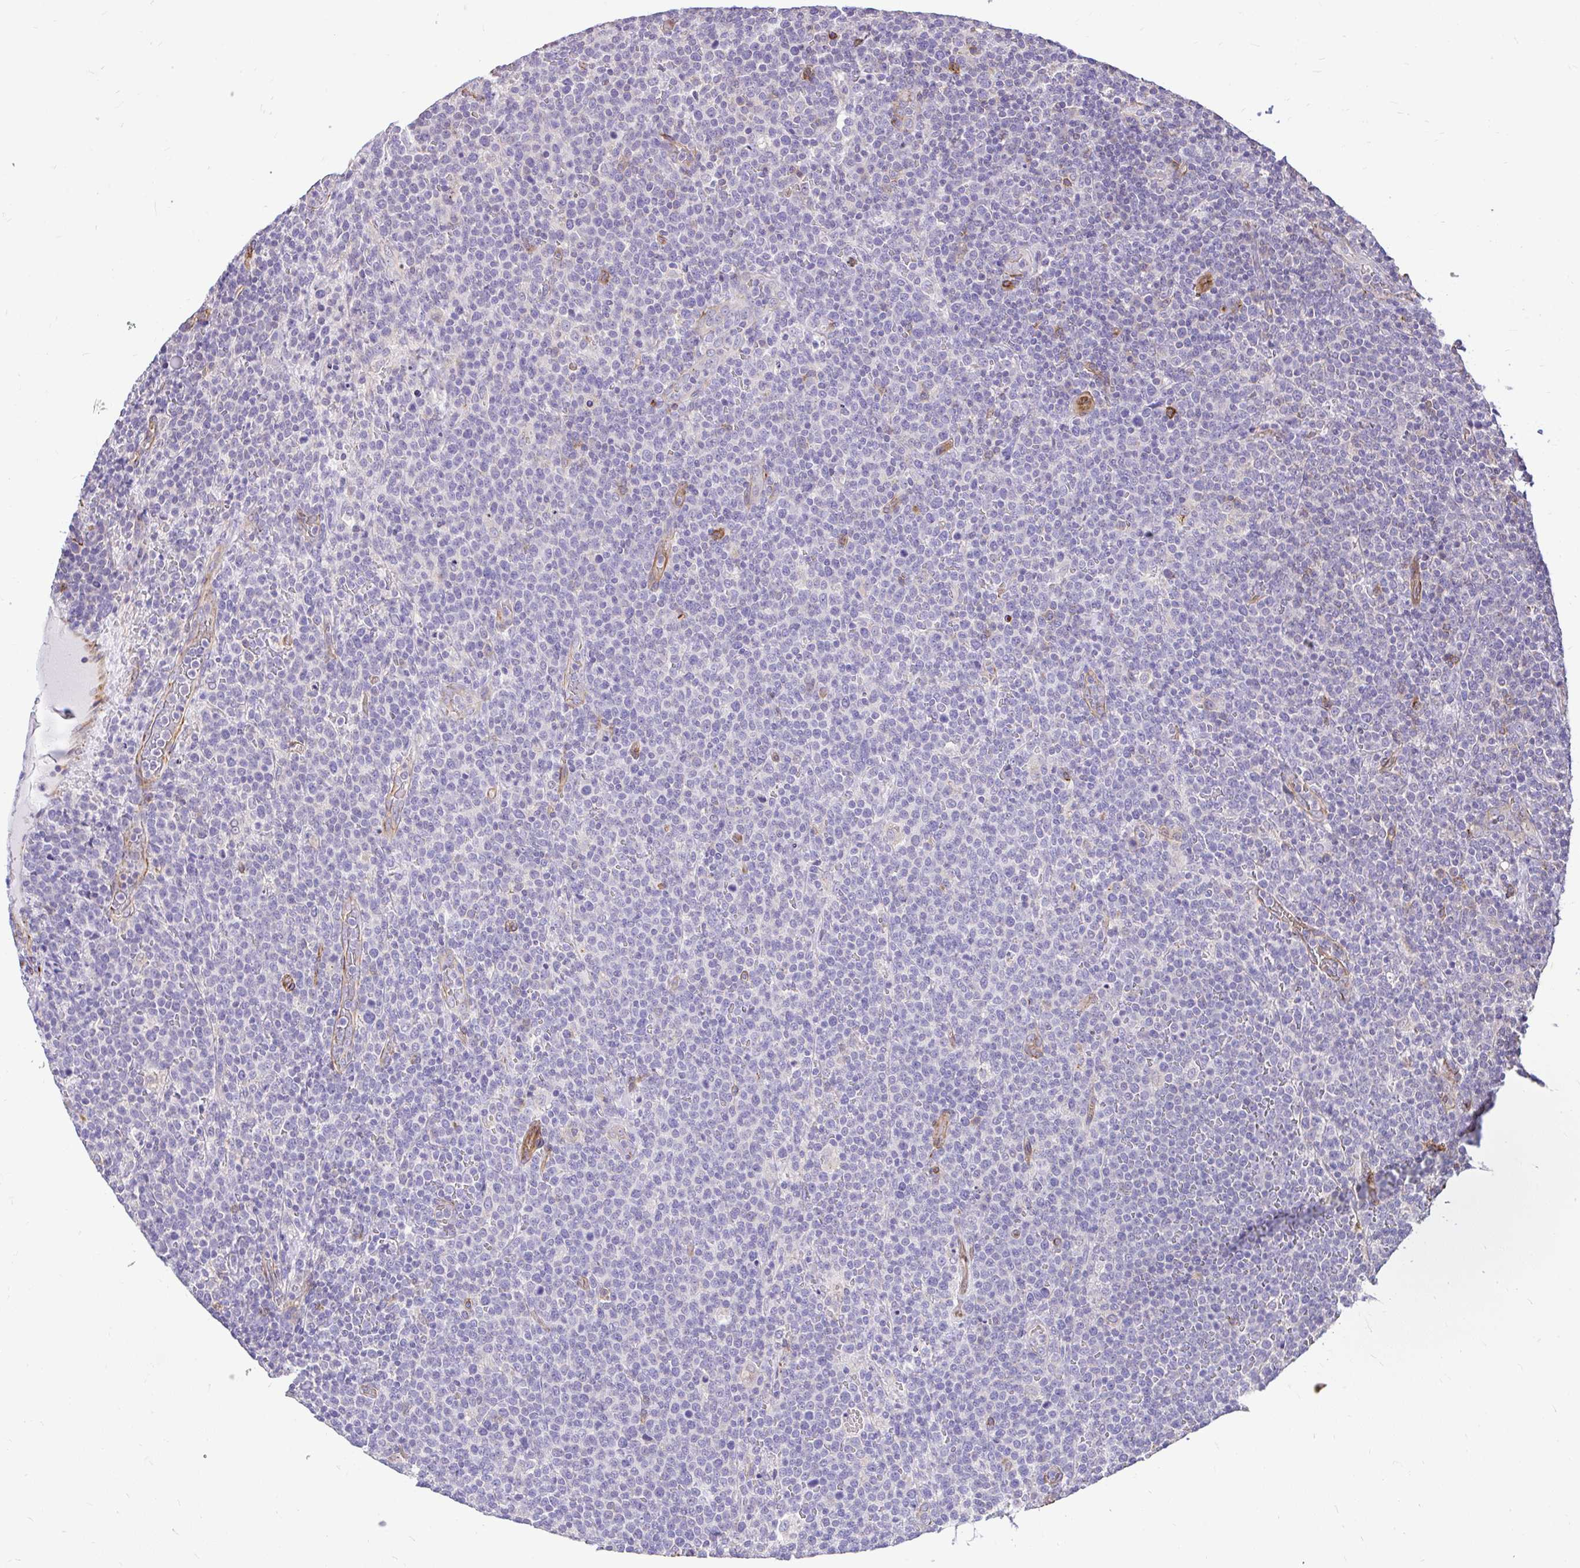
{"staining": {"intensity": "negative", "quantity": "none", "location": "none"}, "tissue": "lymphoma", "cell_type": "Tumor cells", "image_type": "cancer", "snomed": [{"axis": "morphology", "description": "Malignant lymphoma, non-Hodgkin's type, High grade"}, {"axis": "topography", "description": "Lymph node"}], "caption": "Immunohistochemical staining of human malignant lymphoma, non-Hodgkin's type (high-grade) displays no significant staining in tumor cells. Brightfield microscopy of immunohistochemistry (IHC) stained with DAB (brown) and hematoxylin (blue), captured at high magnification.", "gene": "PTPRK", "patient": {"sex": "male", "age": 61}}